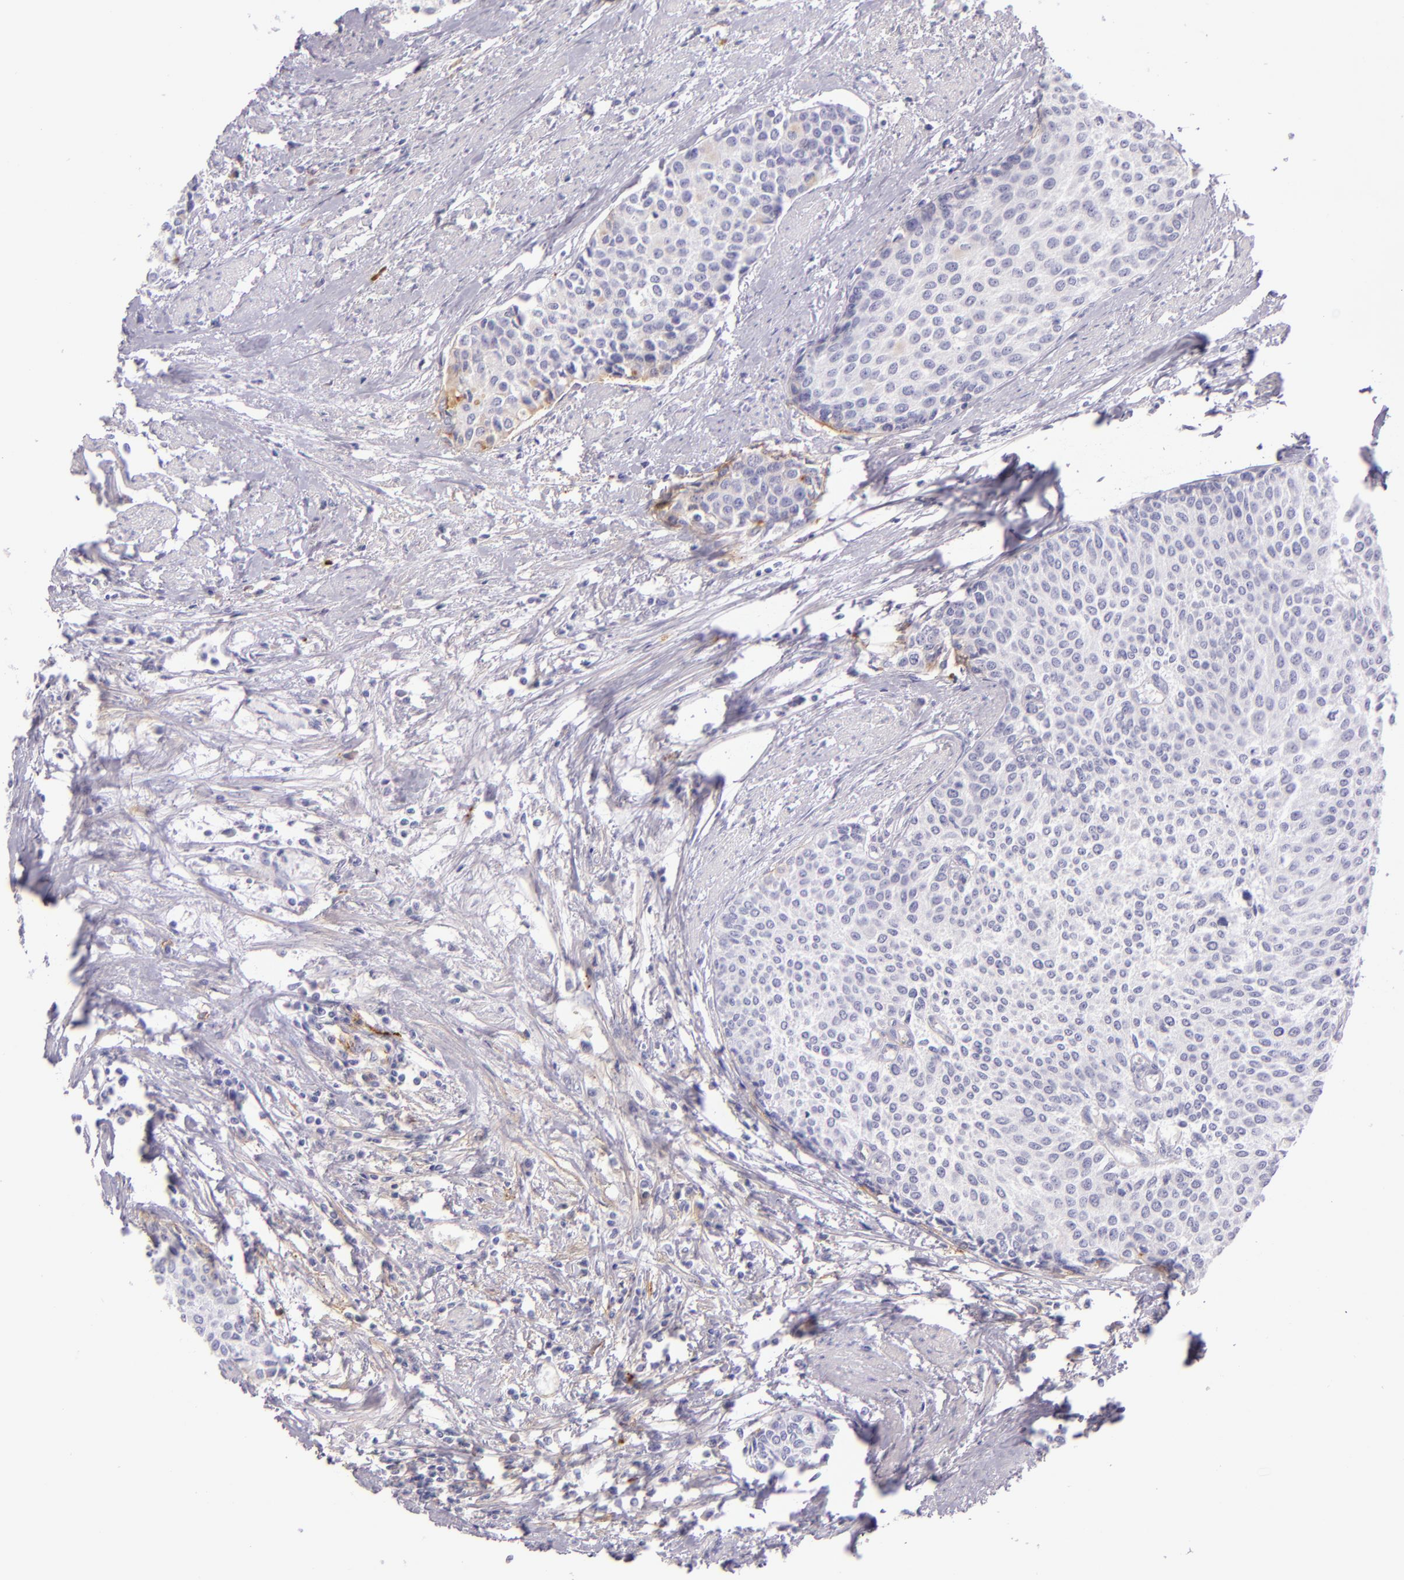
{"staining": {"intensity": "negative", "quantity": "none", "location": "none"}, "tissue": "urothelial cancer", "cell_type": "Tumor cells", "image_type": "cancer", "snomed": [{"axis": "morphology", "description": "Urothelial carcinoma, Low grade"}, {"axis": "topography", "description": "Urinary bladder"}], "caption": "This is an immunohistochemistry (IHC) micrograph of human urothelial carcinoma (low-grade). There is no staining in tumor cells.", "gene": "ICAM1", "patient": {"sex": "female", "age": 73}}